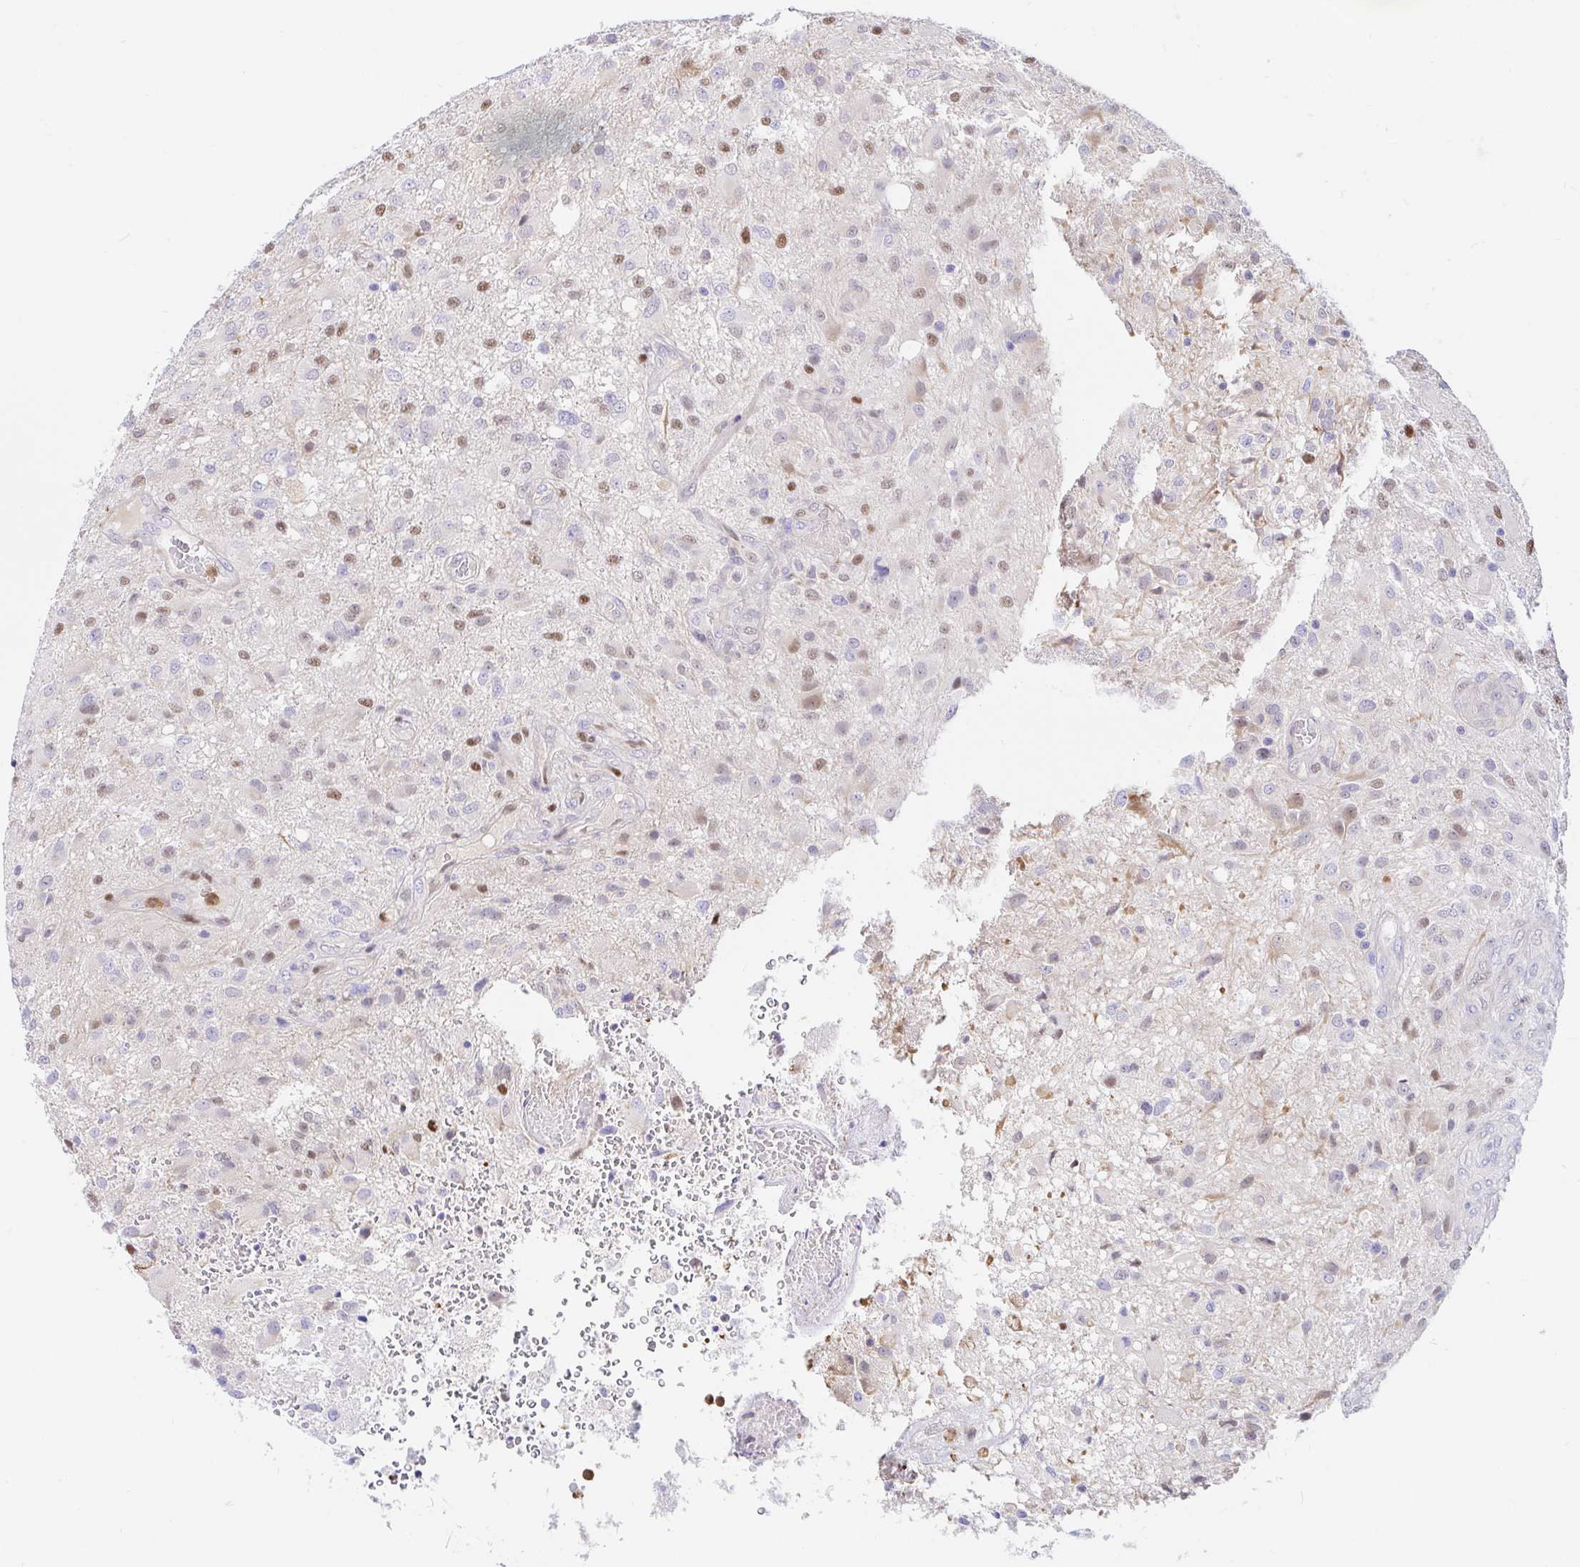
{"staining": {"intensity": "weak", "quantity": "25%-75%", "location": "nuclear"}, "tissue": "glioma", "cell_type": "Tumor cells", "image_type": "cancer", "snomed": [{"axis": "morphology", "description": "Glioma, malignant, High grade"}, {"axis": "topography", "description": "Brain"}], "caption": "Protein expression analysis of glioma exhibits weak nuclear staining in about 25%-75% of tumor cells.", "gene": "HINFP", "patient": {"sex": "male", "age": 53}}